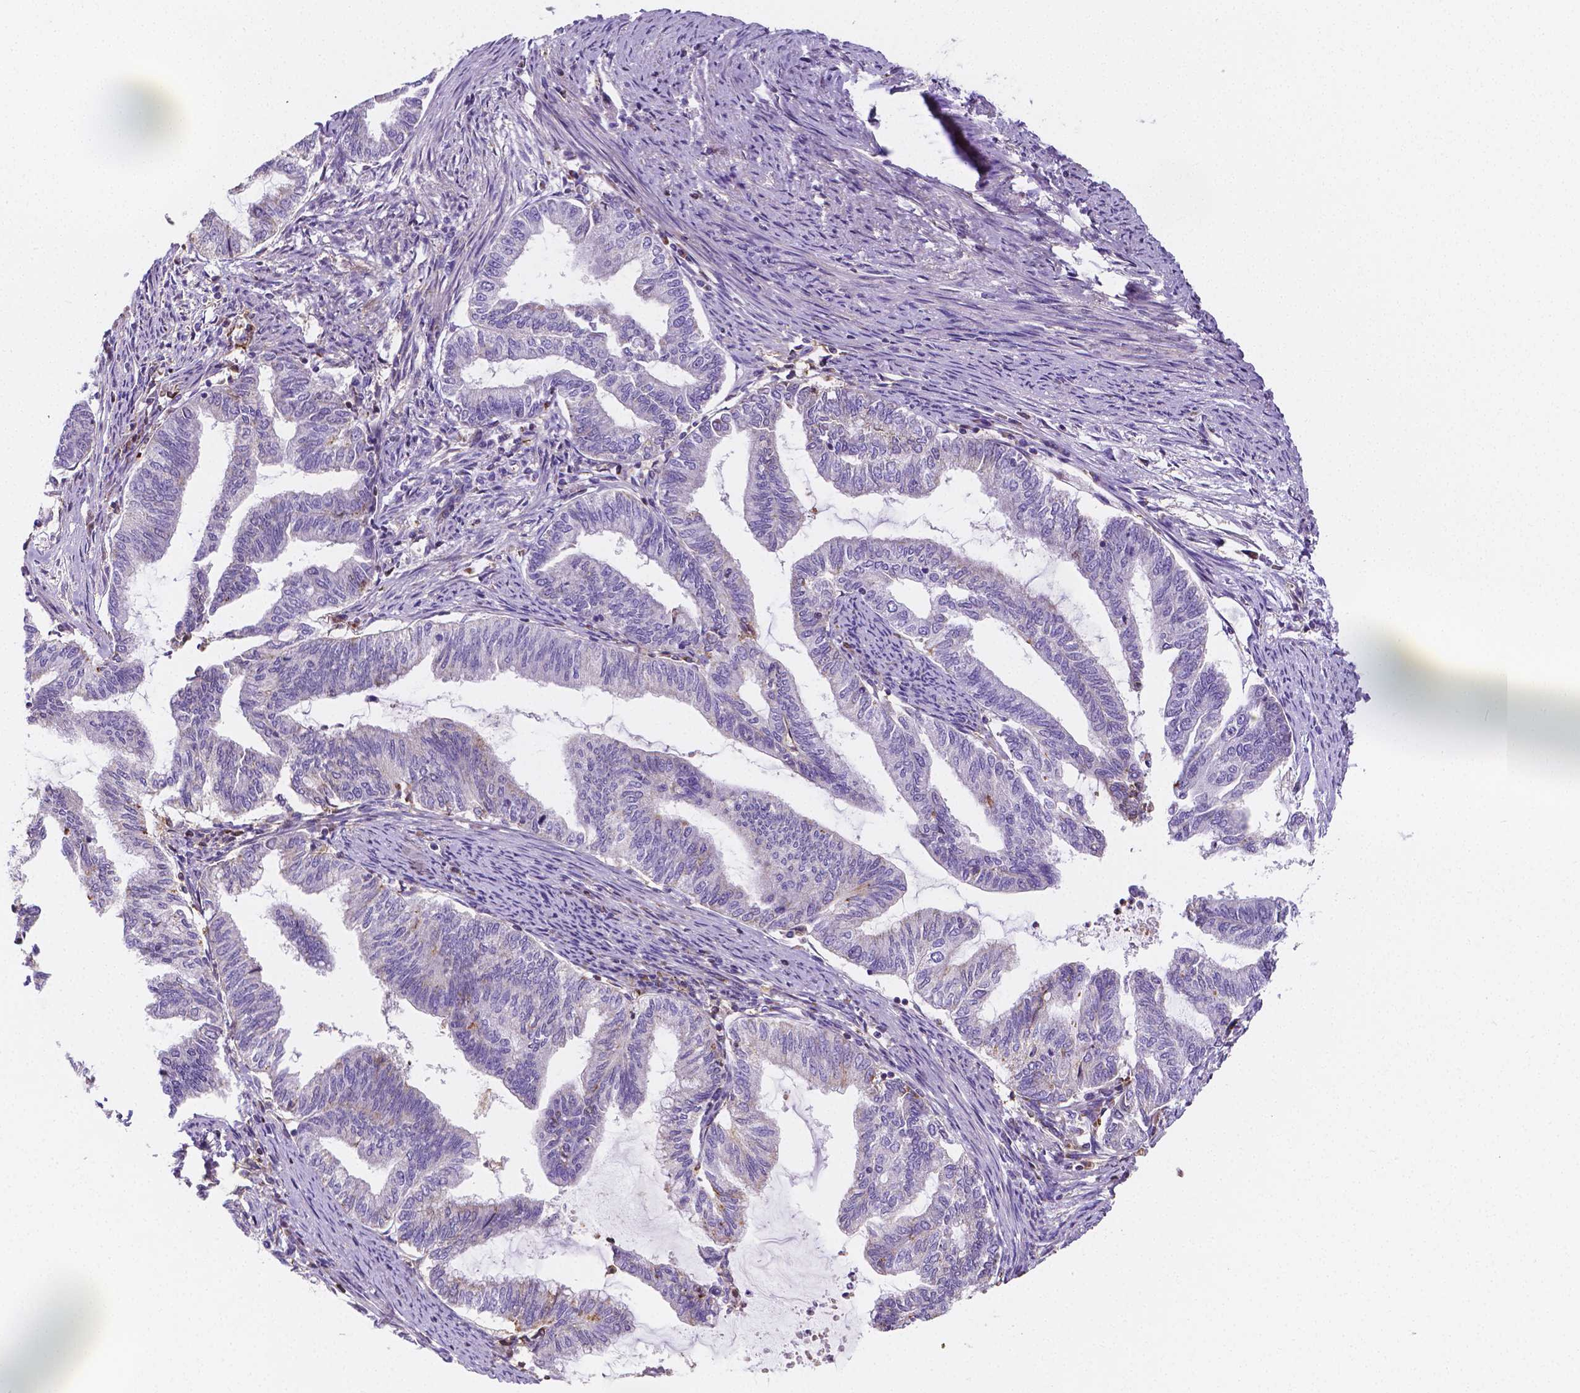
{"staining": {"intensity": "negative", "quantity": "none", "location": "none"}, "tissue": "endometrial cancer", "cell_type": "Tumor cells", "image_type": "cancer", "snomed": [{"axis": "morphology", "description": "Adenocarcinoma, NOS"}, {"axis": "topography", "description": "Endometrium"}], "caption": "Tumor cells show no significant protein positivity in endometrial adenocarcinoma.", "gene": "GABRD", "patient": {"sex": "female", "age": 79}}